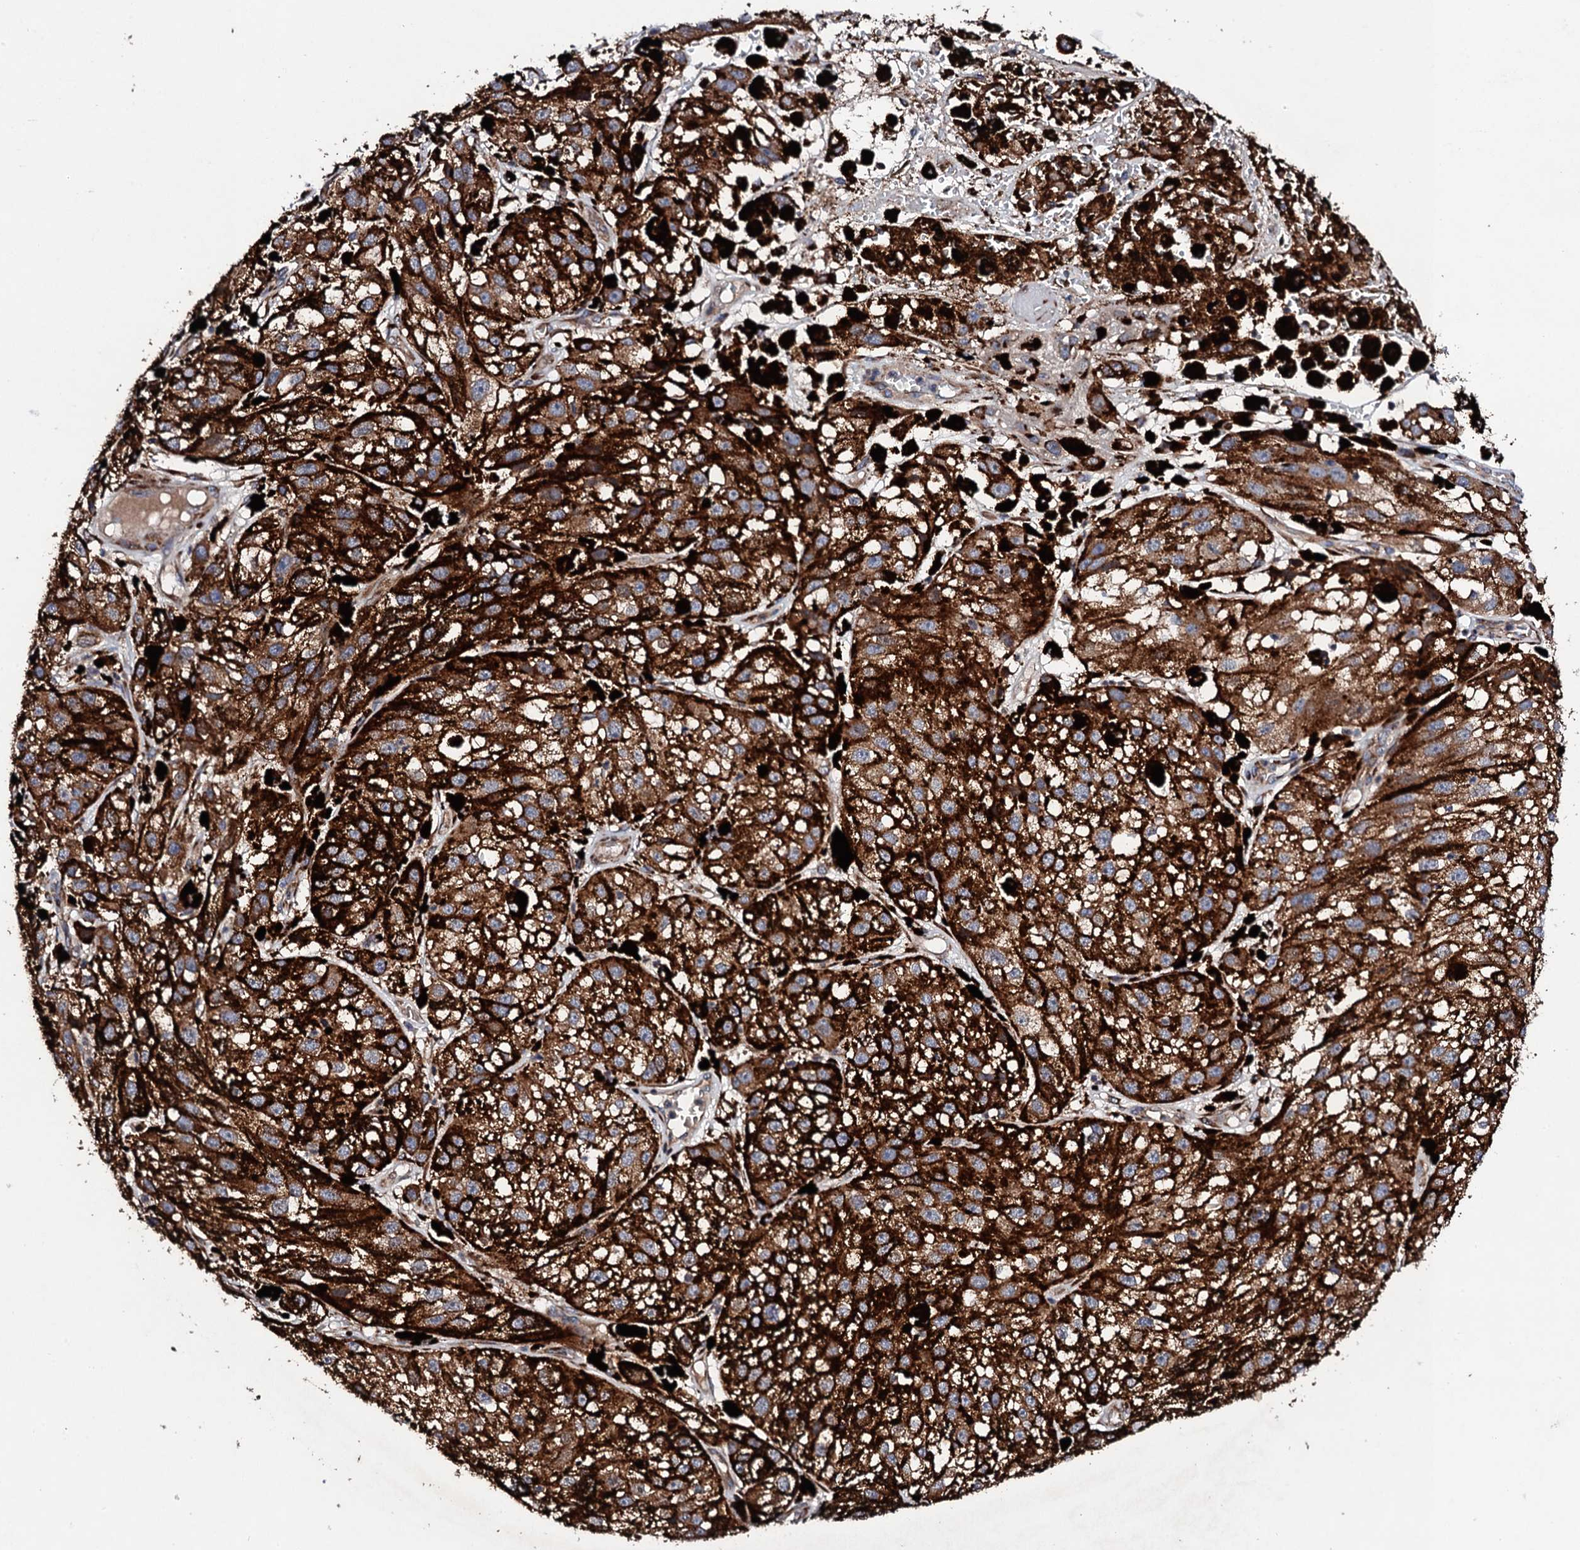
{"staining": {"intensity": "strong", "quantity": ">75%", "location": "cytoplasmic/membranous"}, "tissue": "melanoma", "cell_type": "Tumor cells", "image_type": "cancer", "snomed": [{"axis": "morphology", "description": "Malignant melanoma, NOS"}, {"axis": "topography", "description": "Skin"}], "caption": "This is a histology image of IHC staining of melanoma, which shows strong positivity in the cytoplasmic/membranous of tumor cells.", "gene": "LIPT2", "patient": {"sex": "male", "age": 88}}